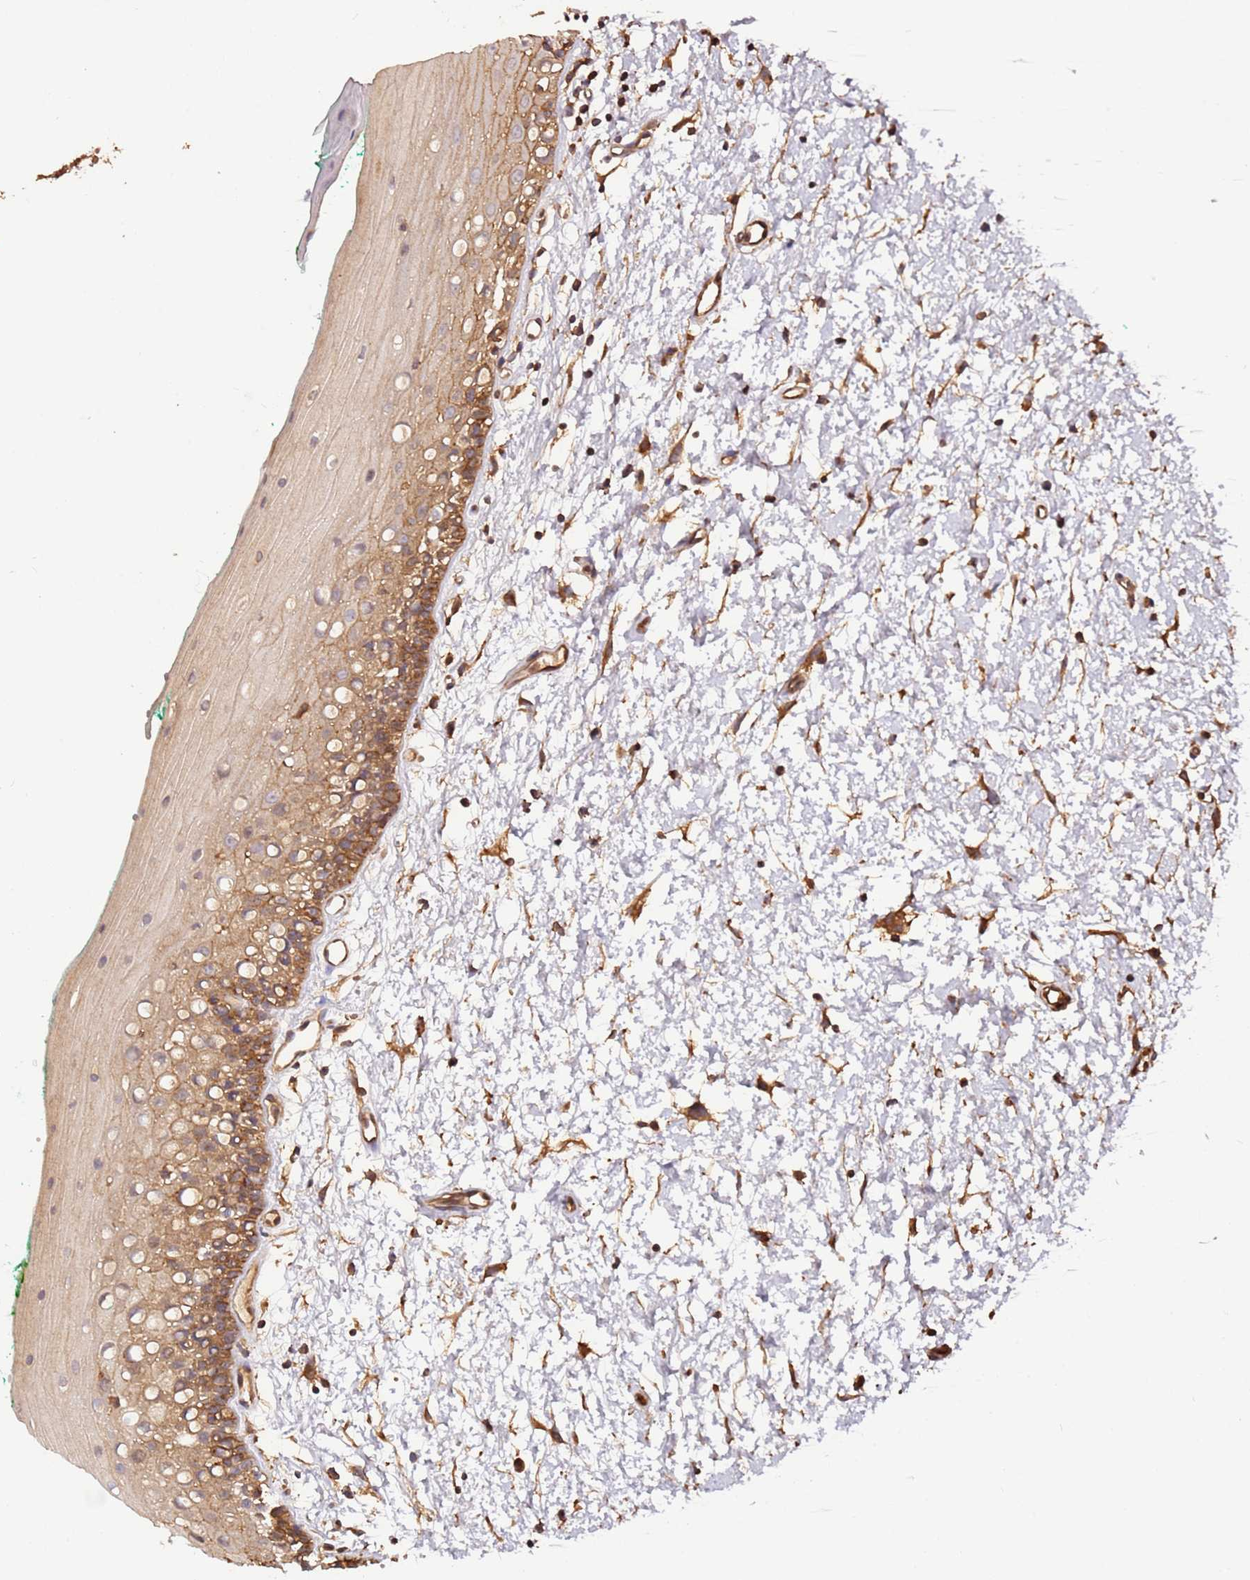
{"staining": {"intensity": "moderate", "quantity": ">75%", "location": "cytoplasmic/membranous"}, "tissue": "oral mucosa", "cell_type": "Squamous epithelial cells", "image_type": "normal", "snomed": [{"axis": "morphology", "description": "Normal tissue, NOS"}, {"axis": "topography", "description": "Oral tissue"}], "caption": "High-power microscopy captured an immunohistochemistry micrograph of normal oral mucosa, revealing moderate cytoplasmic/membranous positivity in approximately >75% of squamous epithelial cells.", "gene": "ACVR2A", "patient": {"sex": "female", "age": 70}}